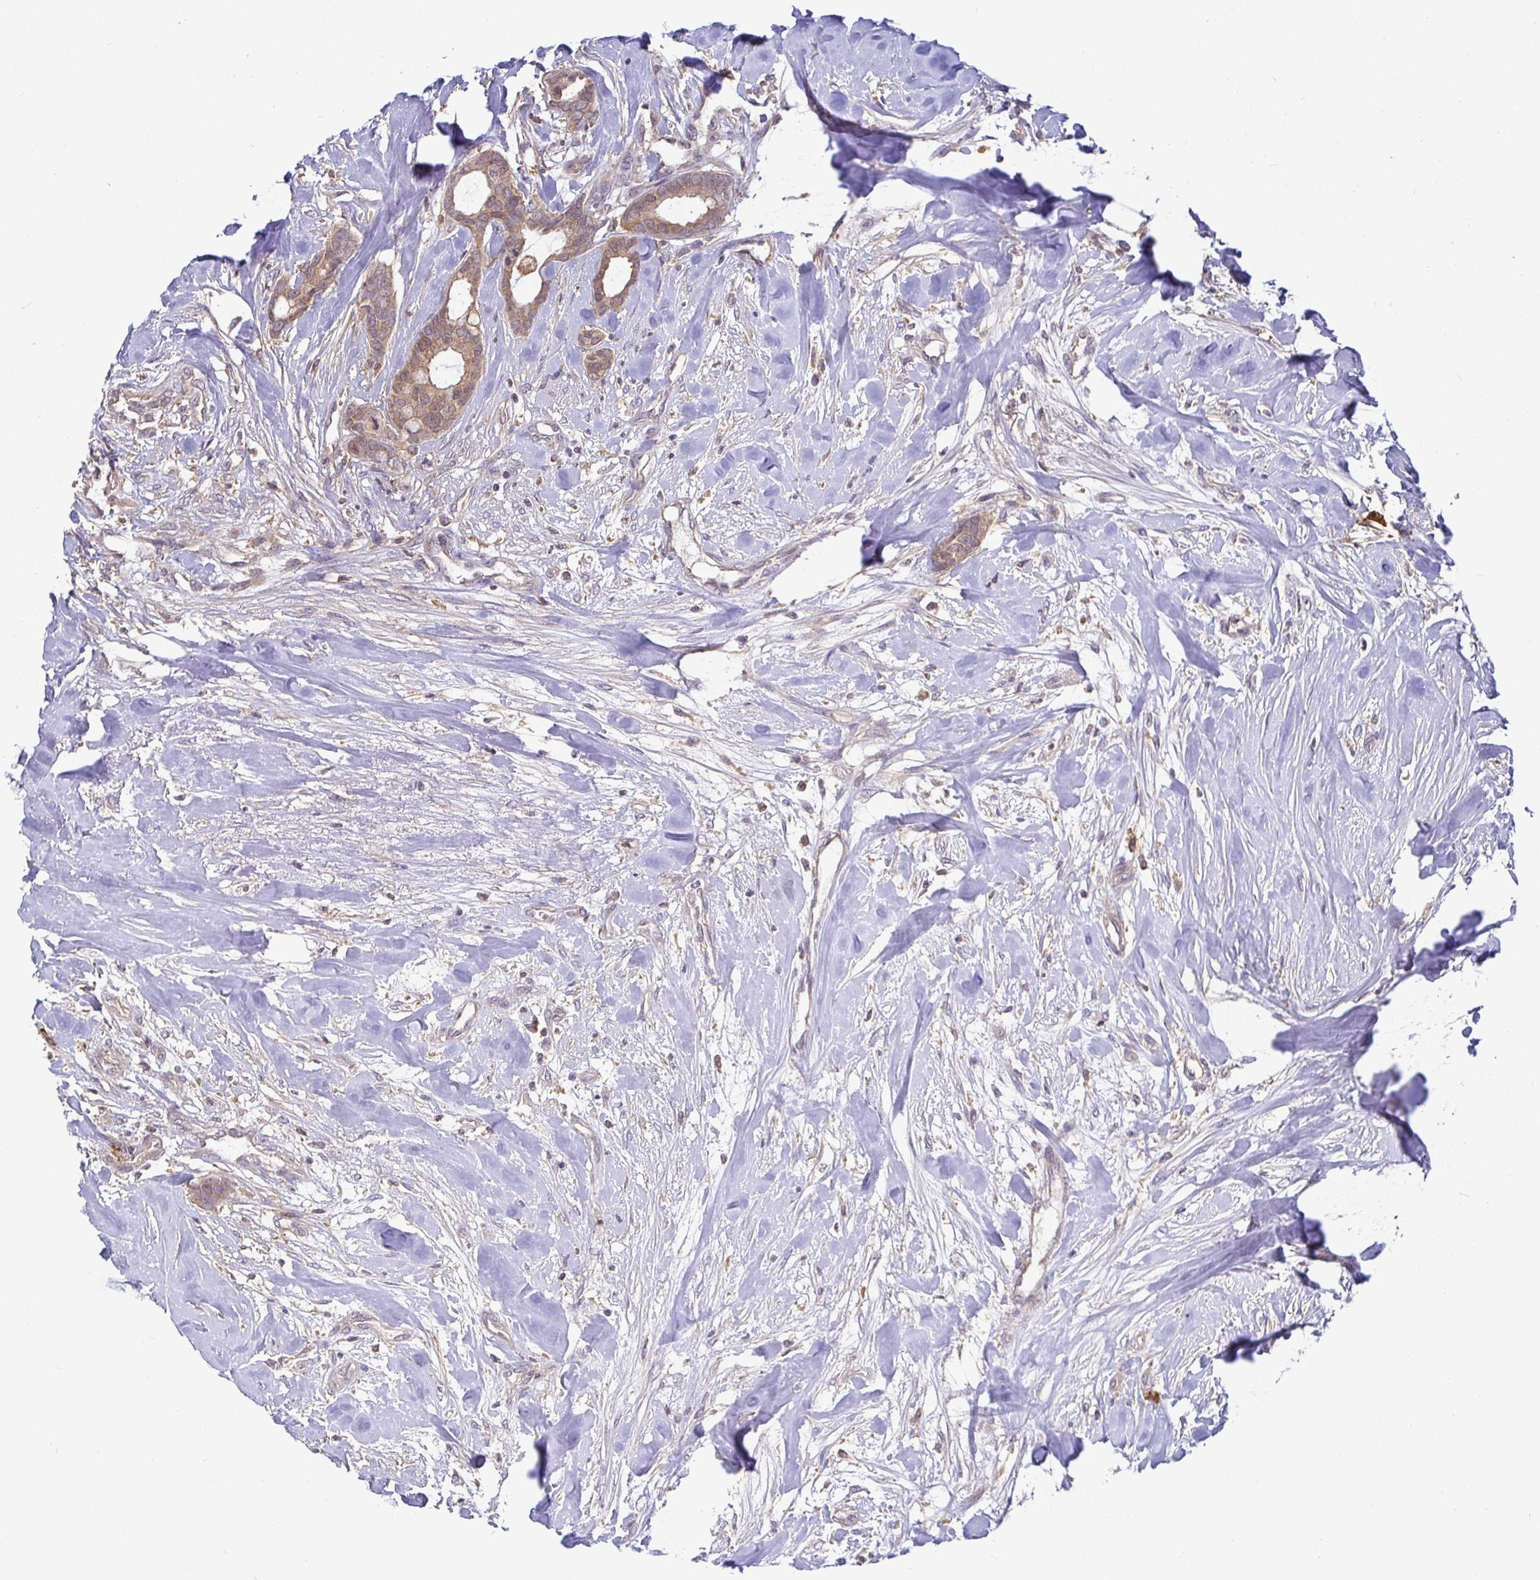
{"staining": {"intensity": "weak", "quantity": ">75%", "location": "cytoplasmic/membranous"}, "tissue": "breast cancer", "cell_type": "Tumor cells", "image_type": "cancer", "snomed": [{"axis": "morphology", "description": "Duct carcinoma"}, {"axis": "topography", "description": "Breast"}], "caption": "The immunohistochemical stain shows weak cytoplasmic/membranous expression in tumor cells of breast invasive ductal carcinoma tissue.", "gene": "ATP6V1F", "patient": {"sex": "female", "age": 84}}